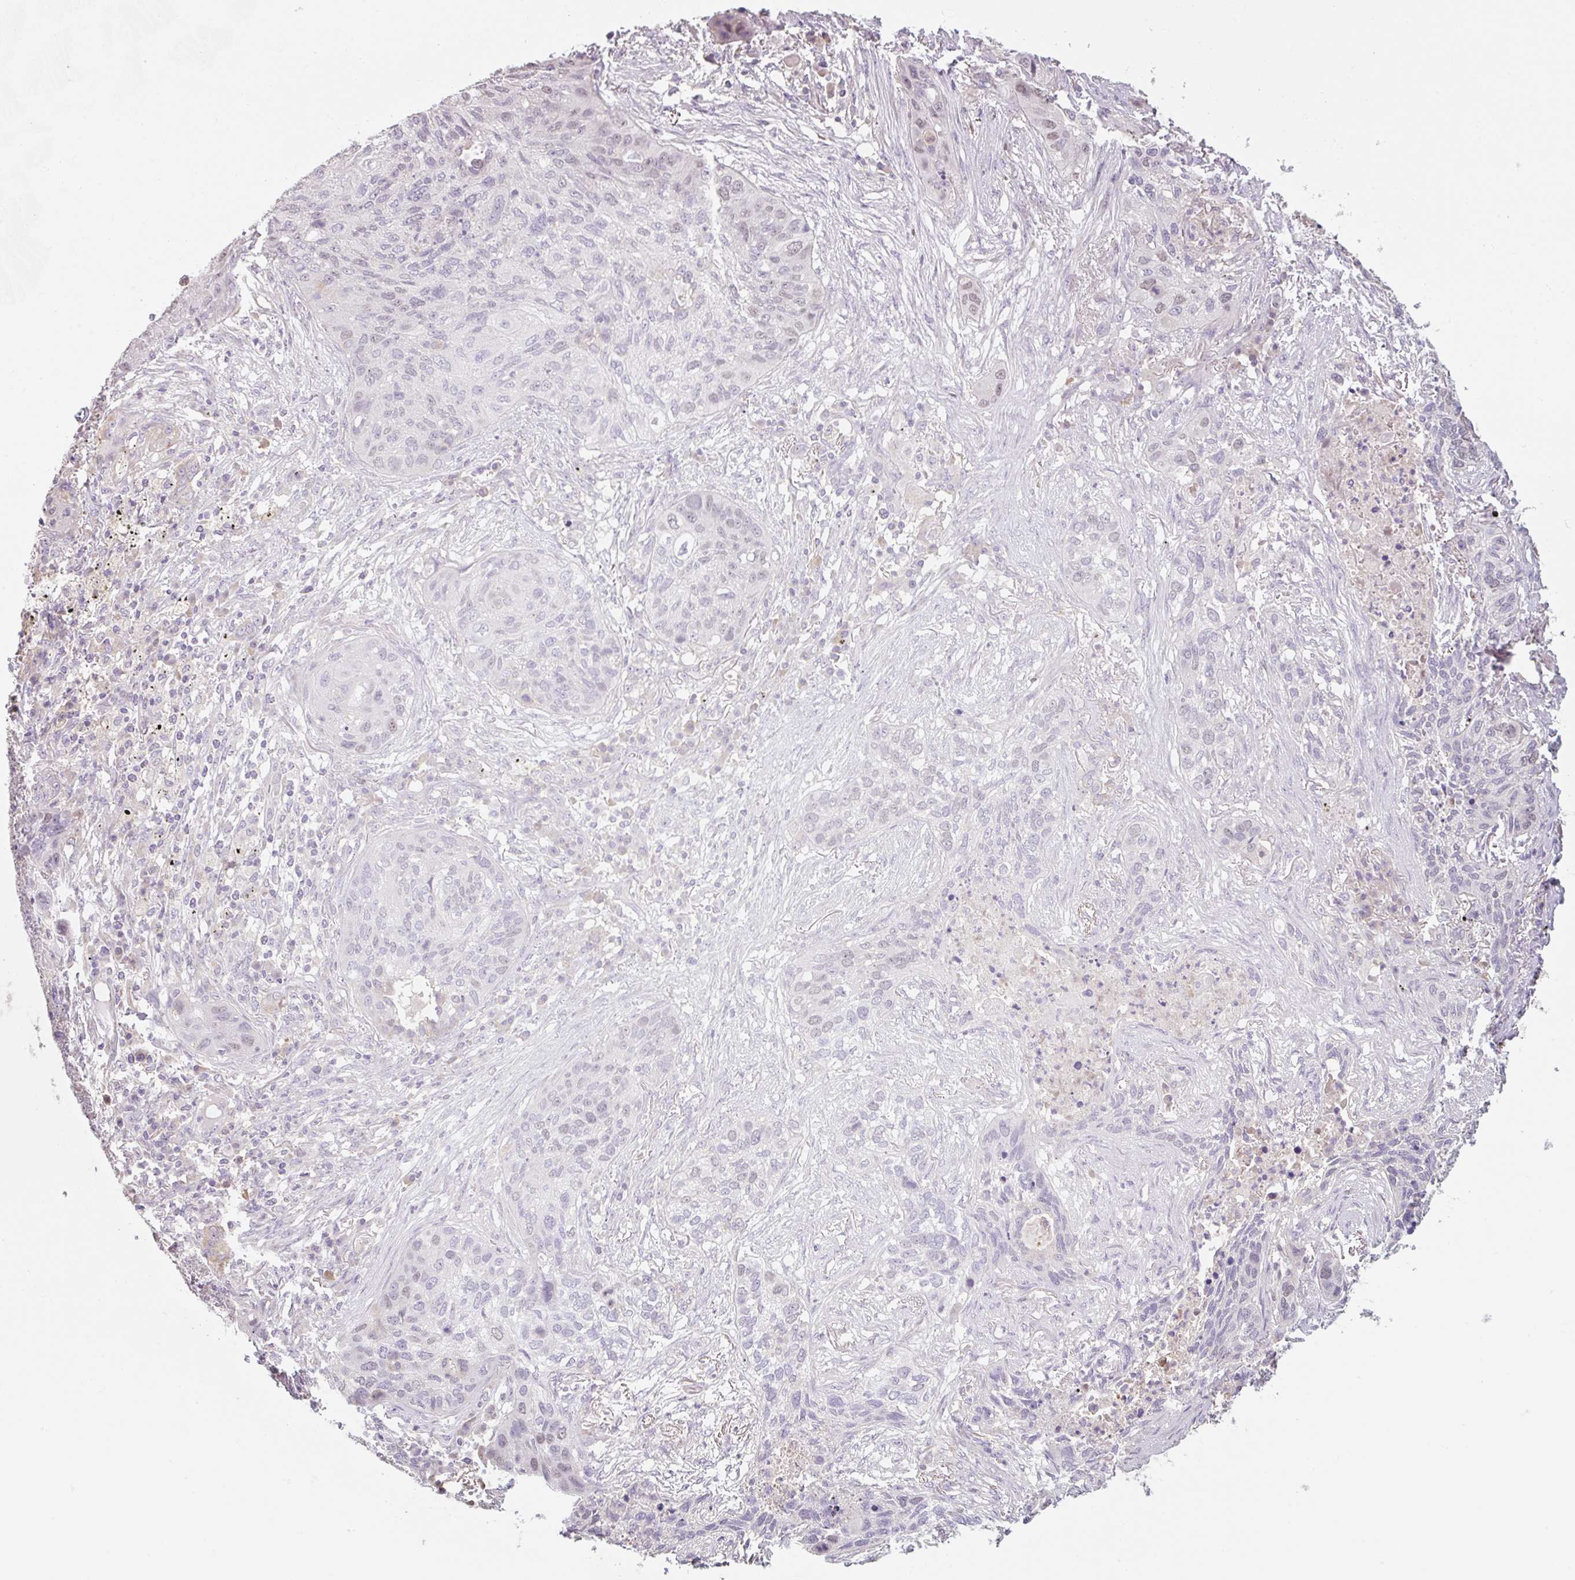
{"staining": {"intensity": "negative", "quantity": "none", "location": "none"}, "tissue": "lung cancer", "cell_type": "Tumor cells", "image_type": "cancer", "snomed": [{"axis": "morphology", "description": "Squamous cell carcinoma, NOS"}, {"axis": "topography", "description": "Lung"}], "caption": "The histopathology image exhibits no significant expression in tumor cells of lung cancer (squamous cell carcinoma).", "gene": "MIA2", "patient": {"sex": "female", "age": 63}}